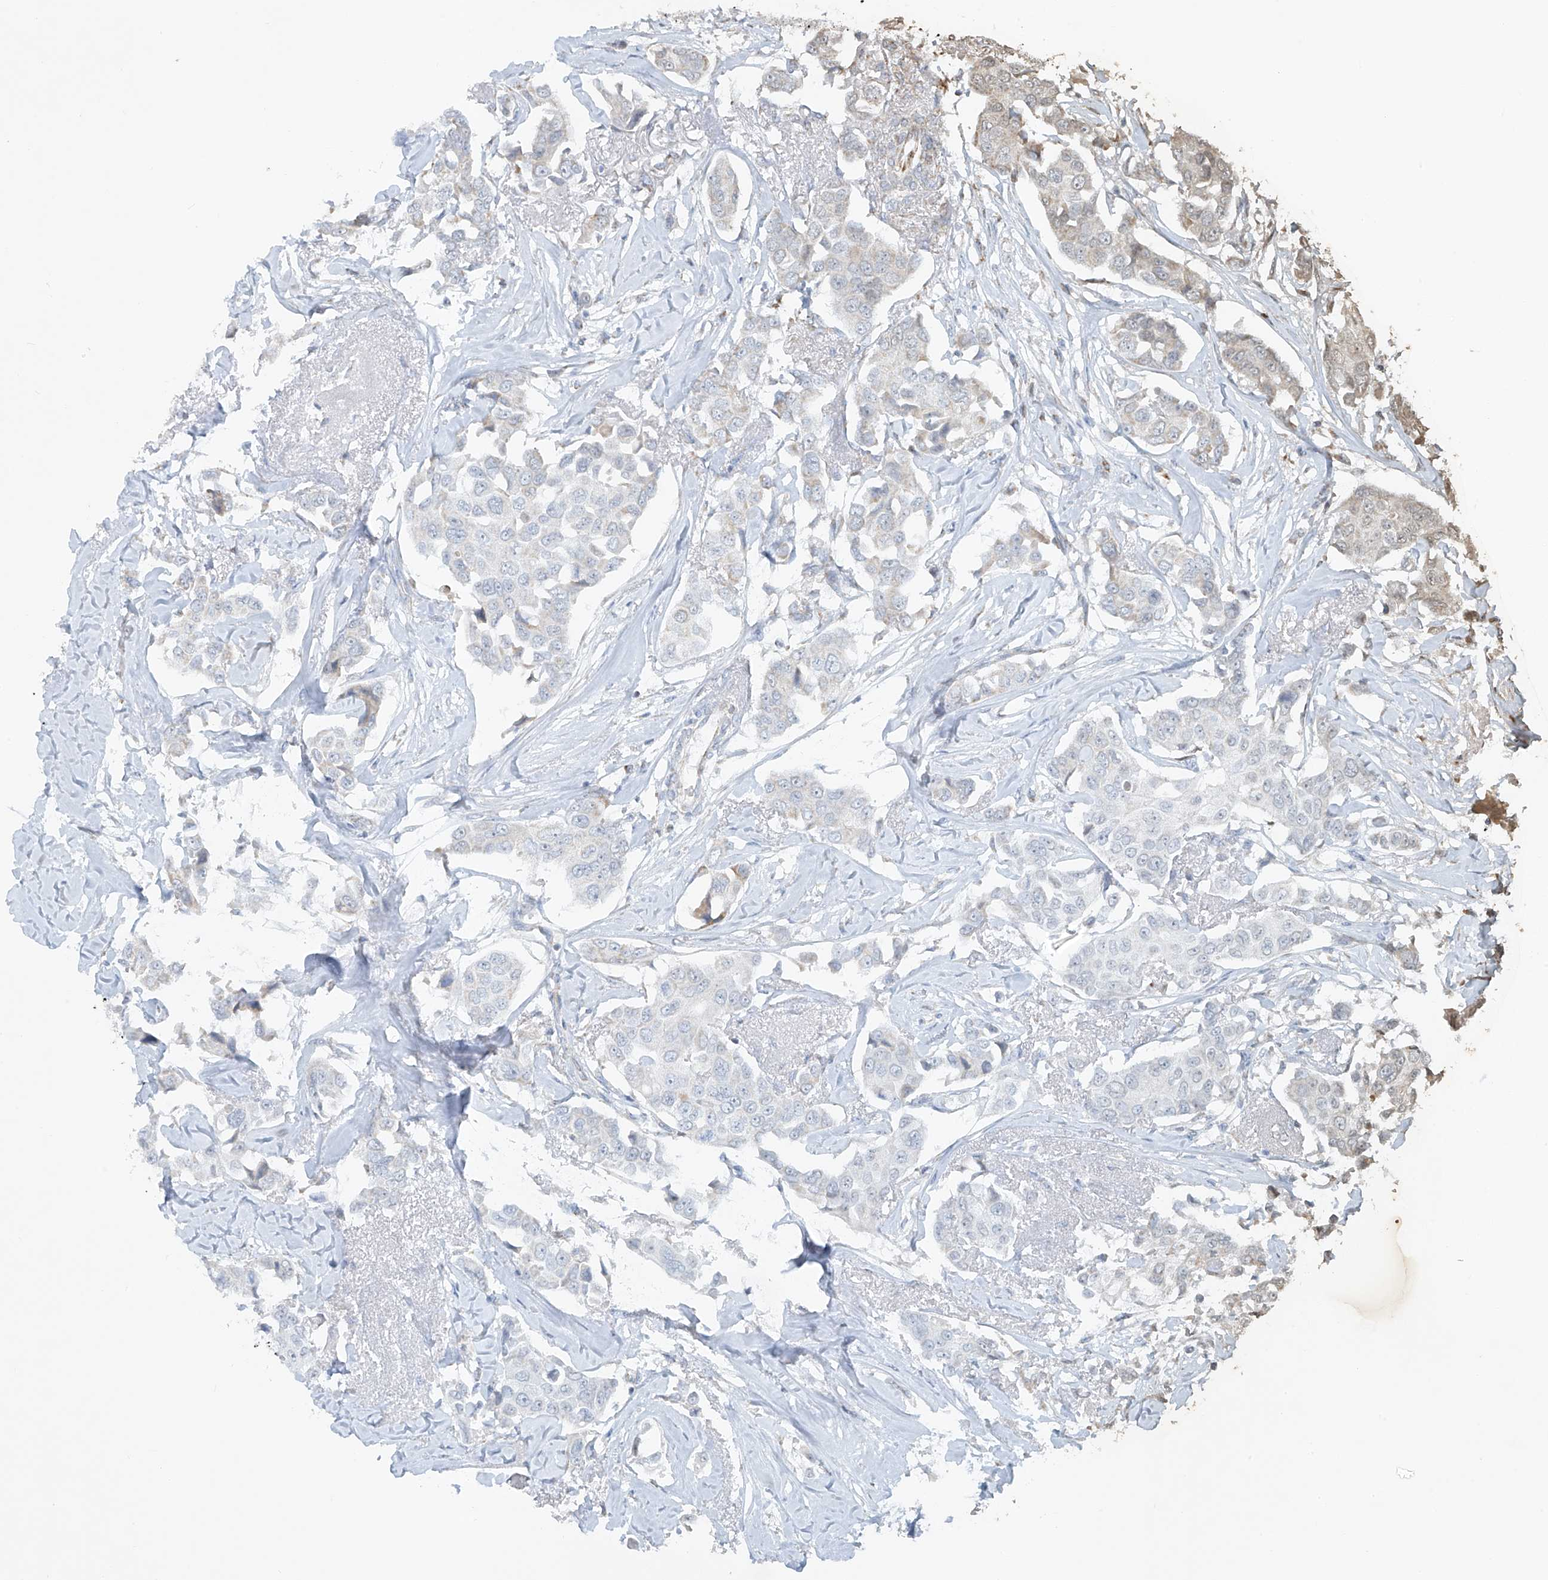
{"staining": {"intensity": "weak", "quantity": "<25%", "location": "cytoplasmic/membranous"}, "tissue": "breast cancer", "cell_type": "Tumor cells", "image_type": "cancer", "snomed": [{"axis": "morphology", "description": "Duct carcinoma"}, {"axis": "topography", "description": "Breast"}], "caption": "Tumor cells show no significant positivity in intraductal carcinoma (breast). (Brightfield microscopy of DAB (3,3'-diaminobenzidine) immunohistochemistry at high magnification).", "gene": "SMDT1", "patient": {"sex": "female", "age": 80}}